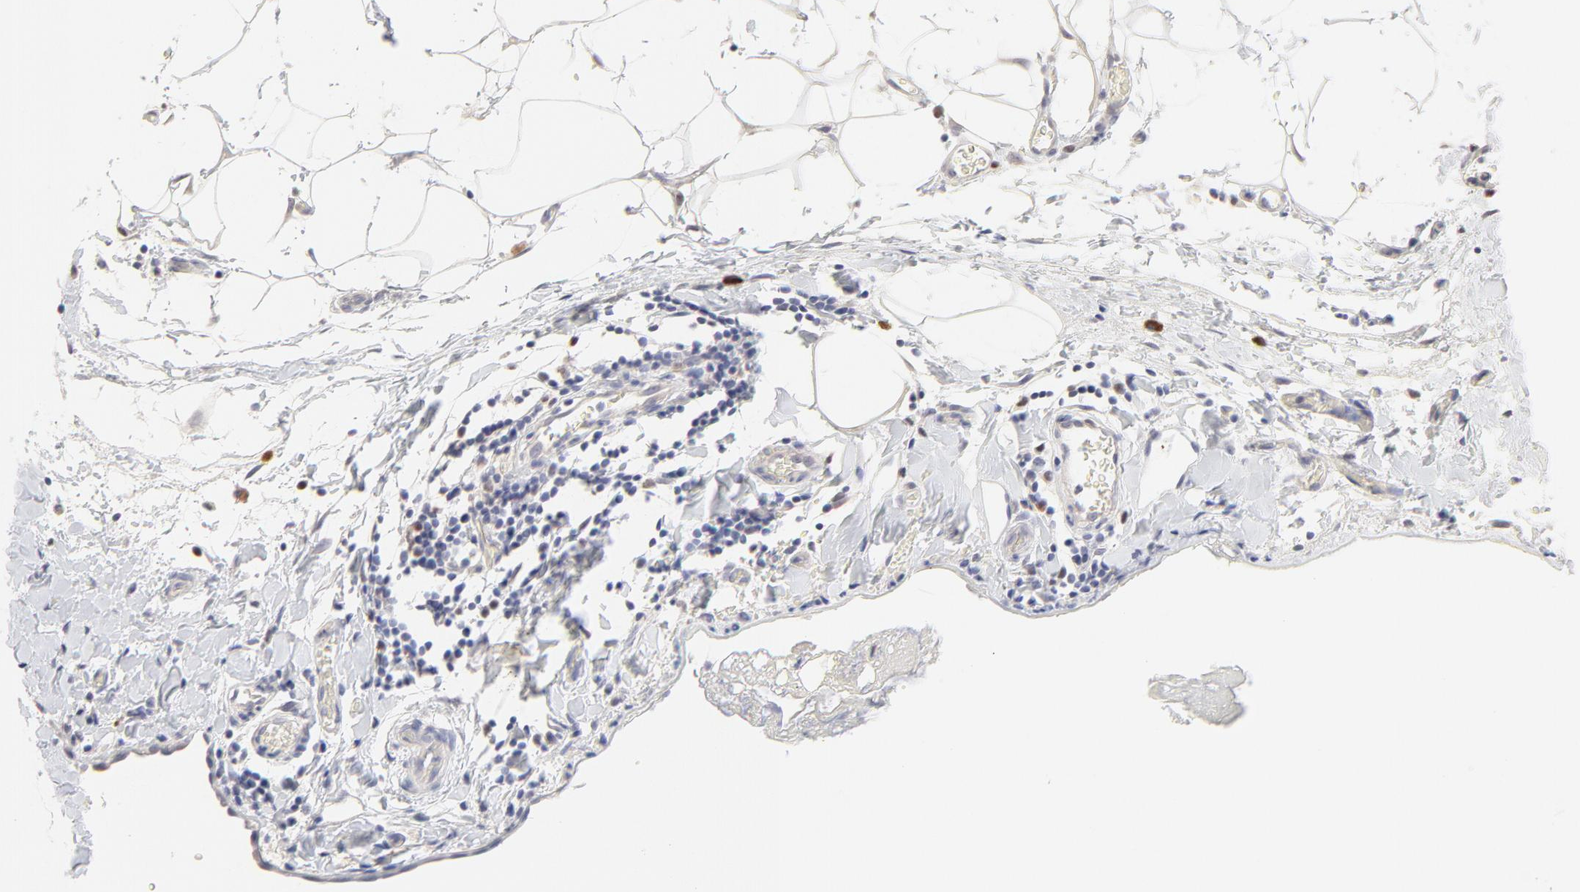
{"staining": {"intensity": "weak", "quantity": "25%-75%", "location": "nuclear"}, "tissue": "stomach cancer", "cell_type": "Tumor cells", "image_type": "cancer", "snomed": [{"axis": "morphology", "description": "Adenocarcinoma, NOS"}, {"axis": "topography", "description": "Stomach, upper"}], "caption": "Immunohistochemical staining of human stomach cancer (adenocarcinoma) displays low levels of weak nuclear positivity in about 25%-75% of tumor cells.", "gene": "ELF3", "patient": {"sex": "male", "age": 47}}